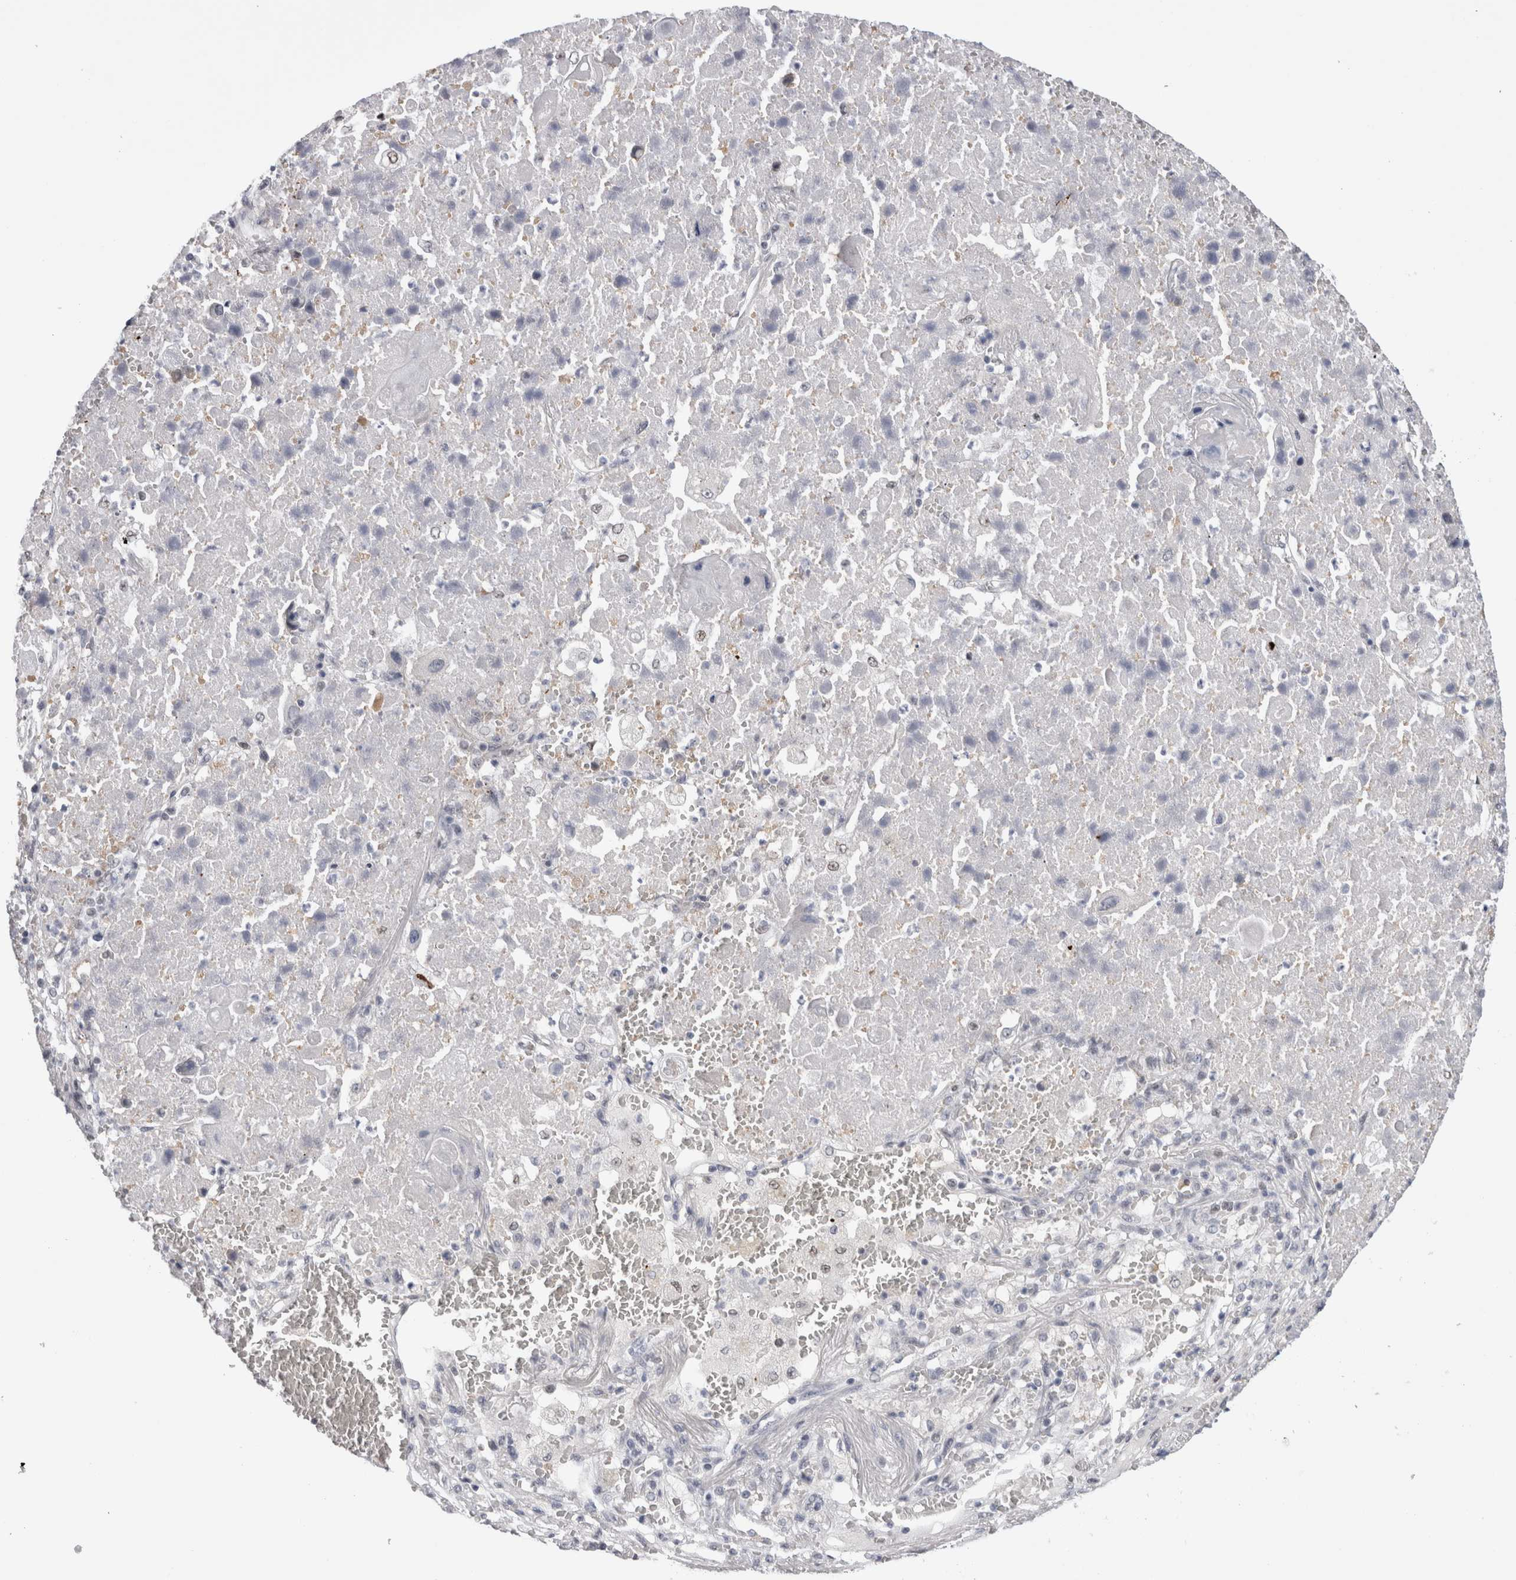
{"staining": {"intensity": "negative", "quantity": "none", "location": "none"}, "tissue": "lung cancer", "cell_type": "Tumor cells", "image_type": "cancer", "snomed": [{"axis": "morphology", "description": "Squamous cell carcinoma, NOS"}, {"axis": "topography", "description": "Lung"}], "caption": "IHC of human lung cancer (squamous cell carcinoma) exhibits no positivity in tumor cells. (DAB (3,3'-diaminobenzidine) immunohistochemistry (IHC) visualized using brightfield microscopy, high magnification).", "gene": "API5", "patient": {"sex": "male", "age": 61}}